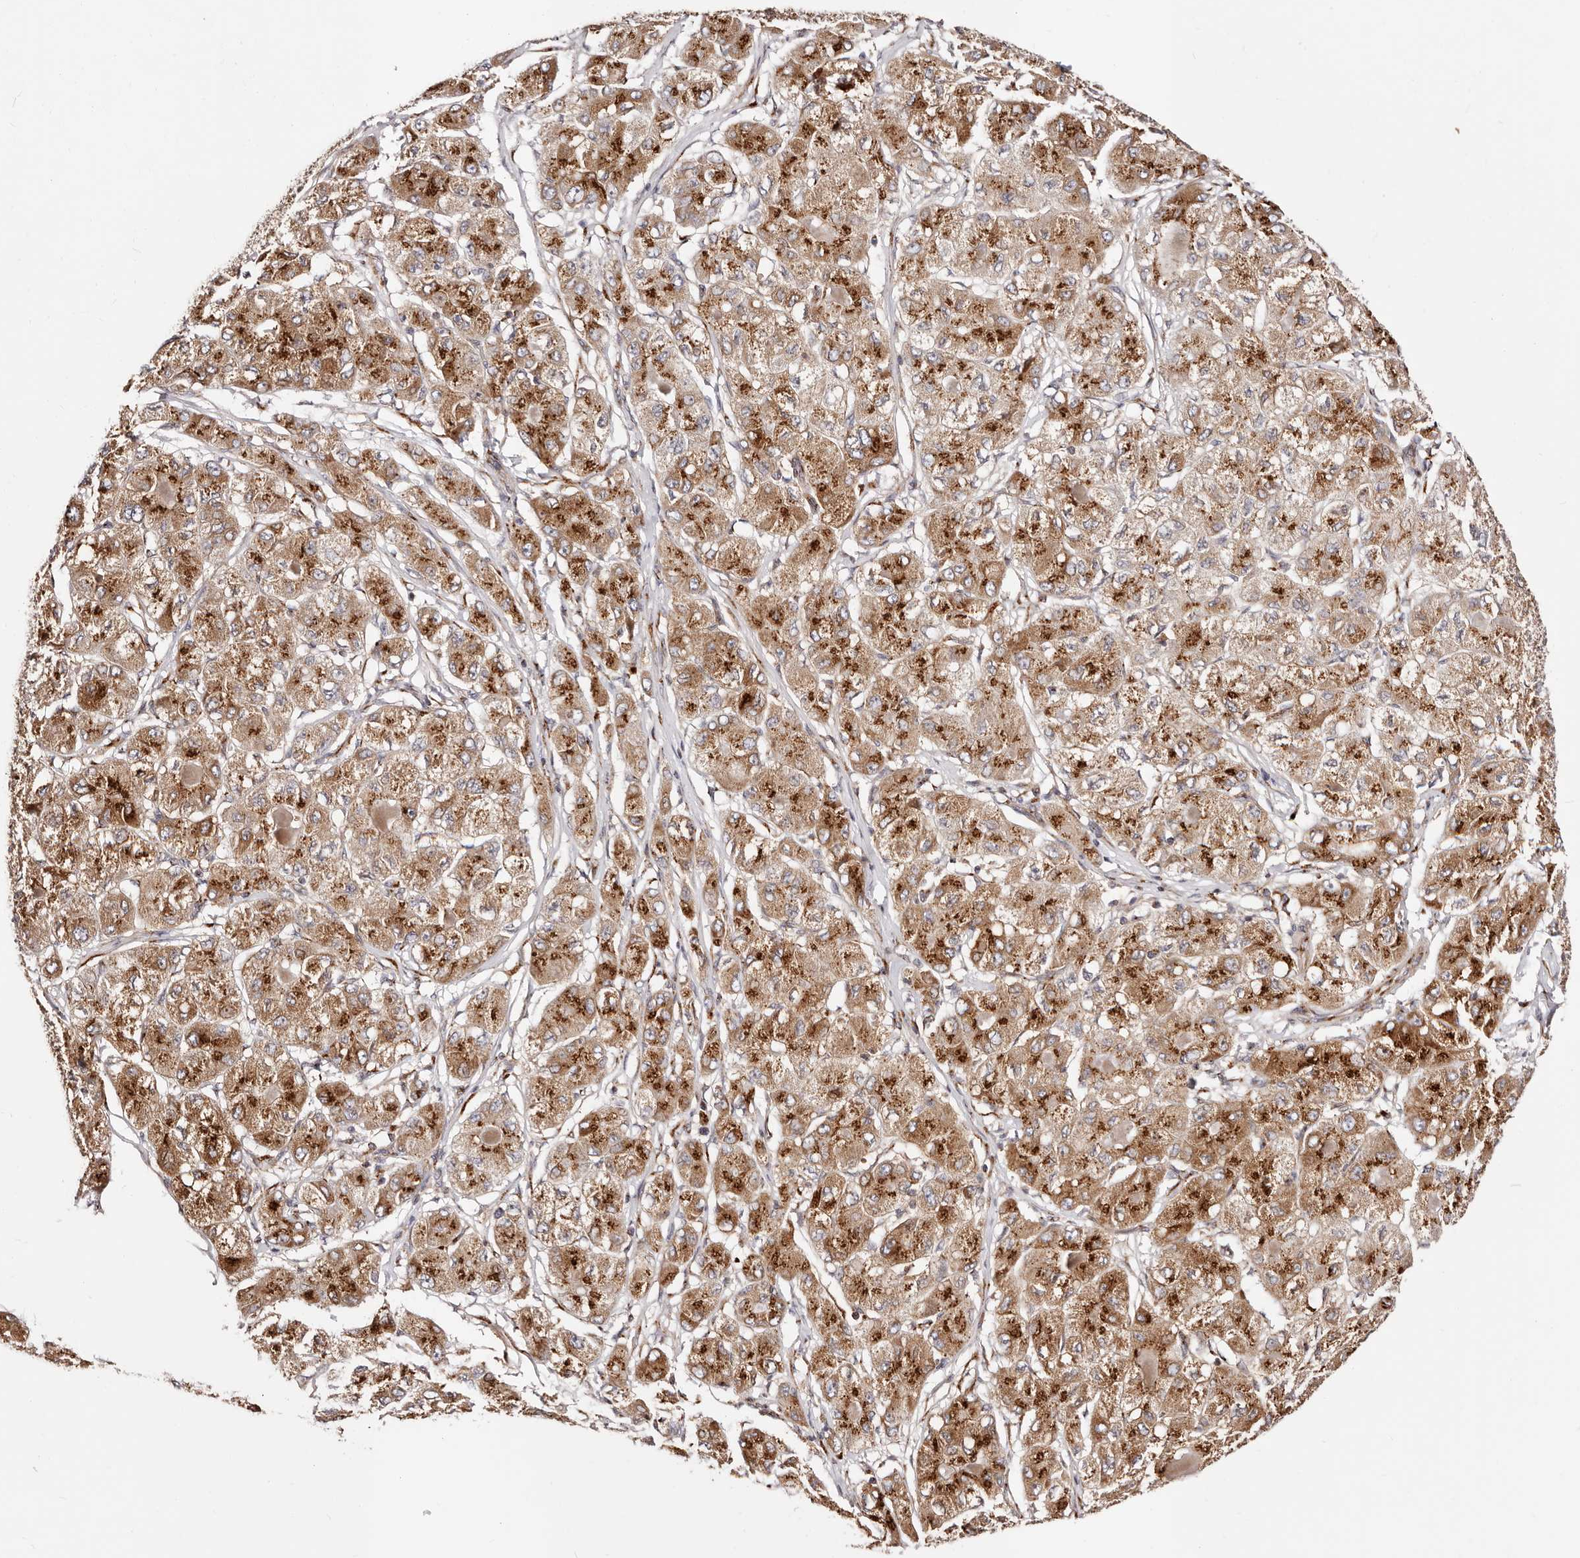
{"staining": {"intensity": "strong", "quantity": ">75%", "location": "cytoplasmic/membranous"}, "tissue": "liver cancer", "cell_type": "Tumor cells", "image_type": "cancer", "snomed": [{"axis": "morphology", "description": "Carcinoma, Hepatocellular, NOS"}, {"axis": "topography", "description": "Liver"}], "caption": "Liver cancer (hepatocellular carcinoma) stained for a protein shows strong cytoplasmic/membranous positivity in tumor cells. (DAB (3,3'-diaminobenzidine) IHC with brightfield microscopy, high magnification).", "gene": "MAPK6", "patient": {"sex": "male", "age": 80}}